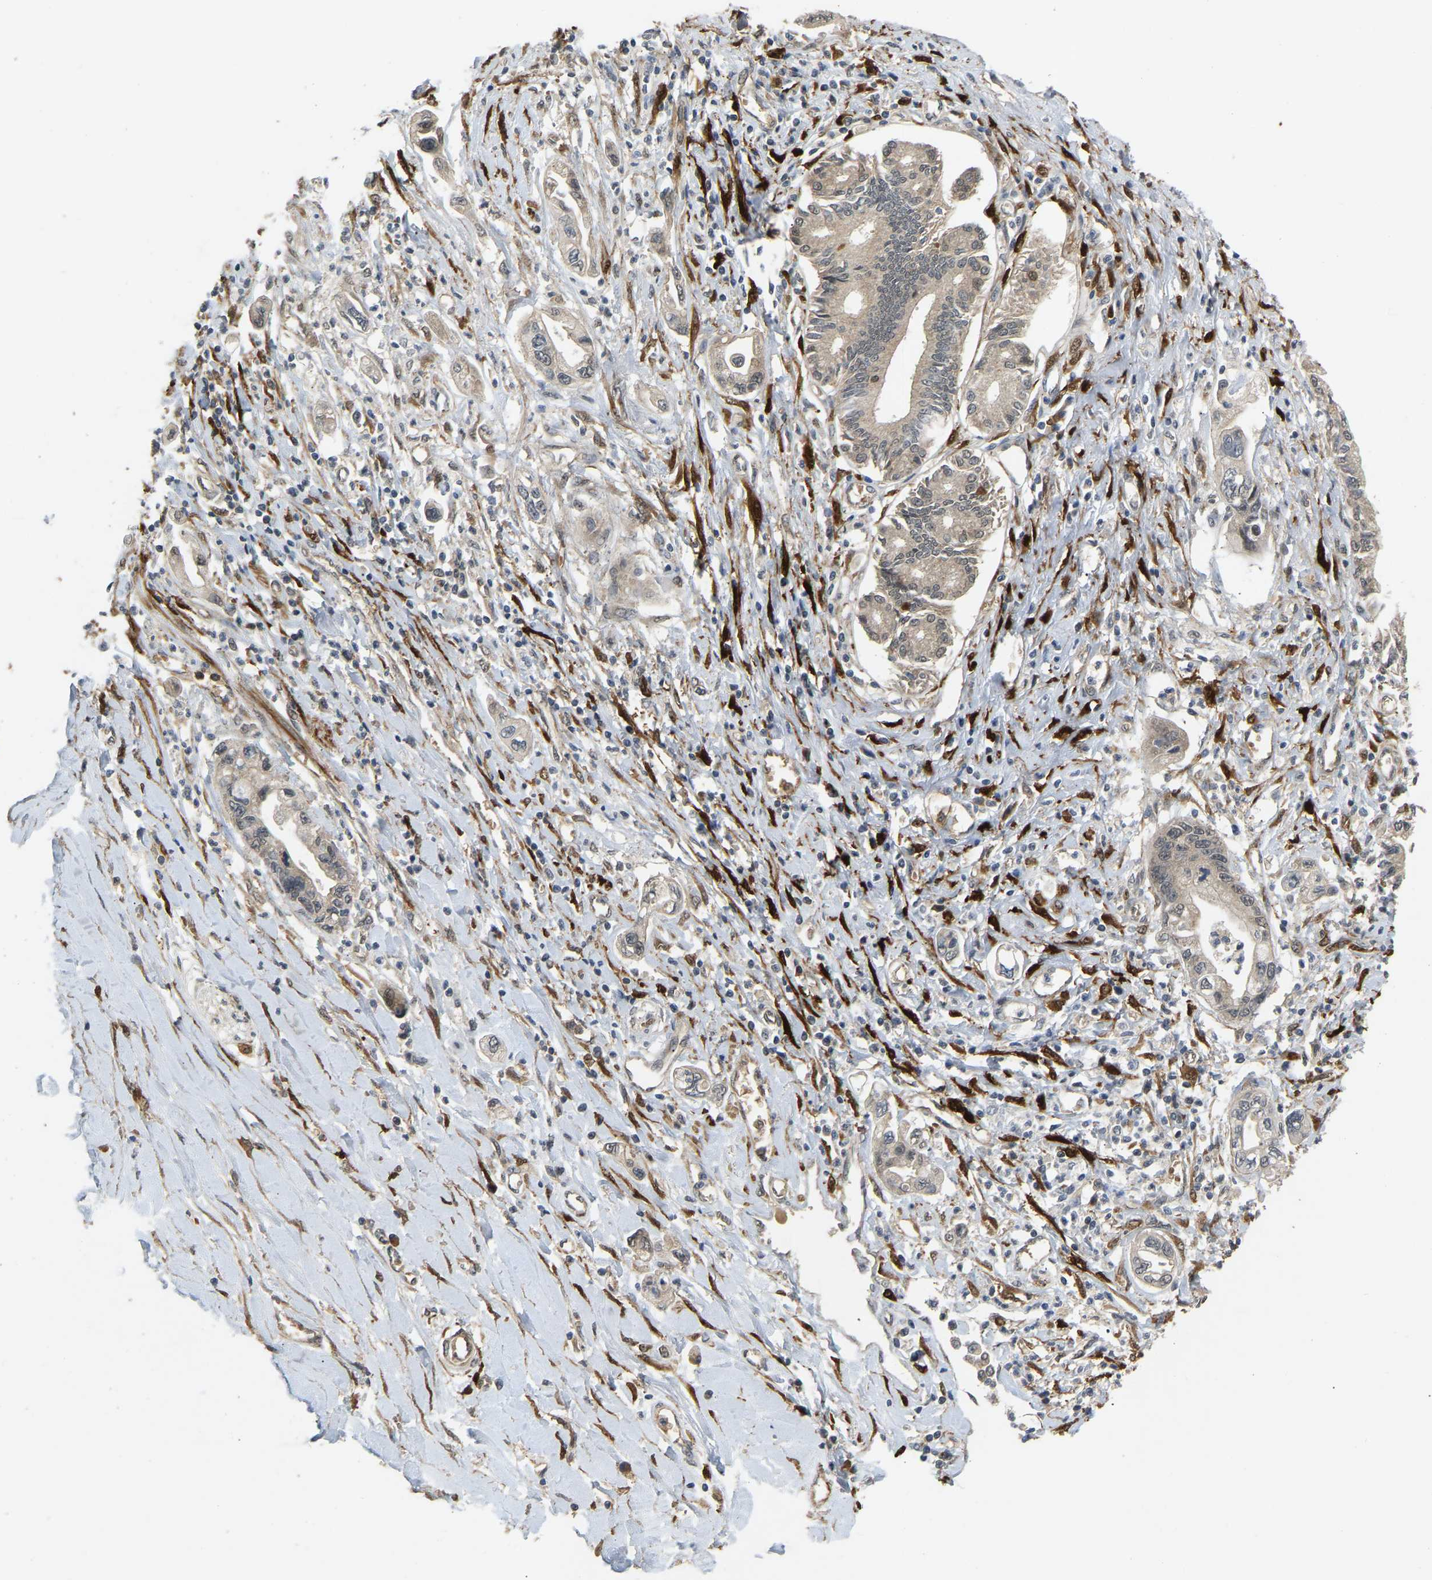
{"staining": {"intensity": "weak", "quantity": ">75%", "location": "cytoplasmic/membranous,nuclear"}, "tissue": "pancreatic cancer", "cell_type": "Tumor cells", "image_type": "cancer", "snomed": [{"axis": "morphology", "description": "Adenocarcinoma, NOS"}, {"axis": "topography", "description": "Pancreas"}], "caption": "Protein staining exhibits weak cytoplasmic/membranous and nuclear positivity in approximately >75% of tumor cells in pancreatic cancer (adenocarcinoma).", "gene": "LIMK2", "patient": {"sex": "male", "age": 56}}